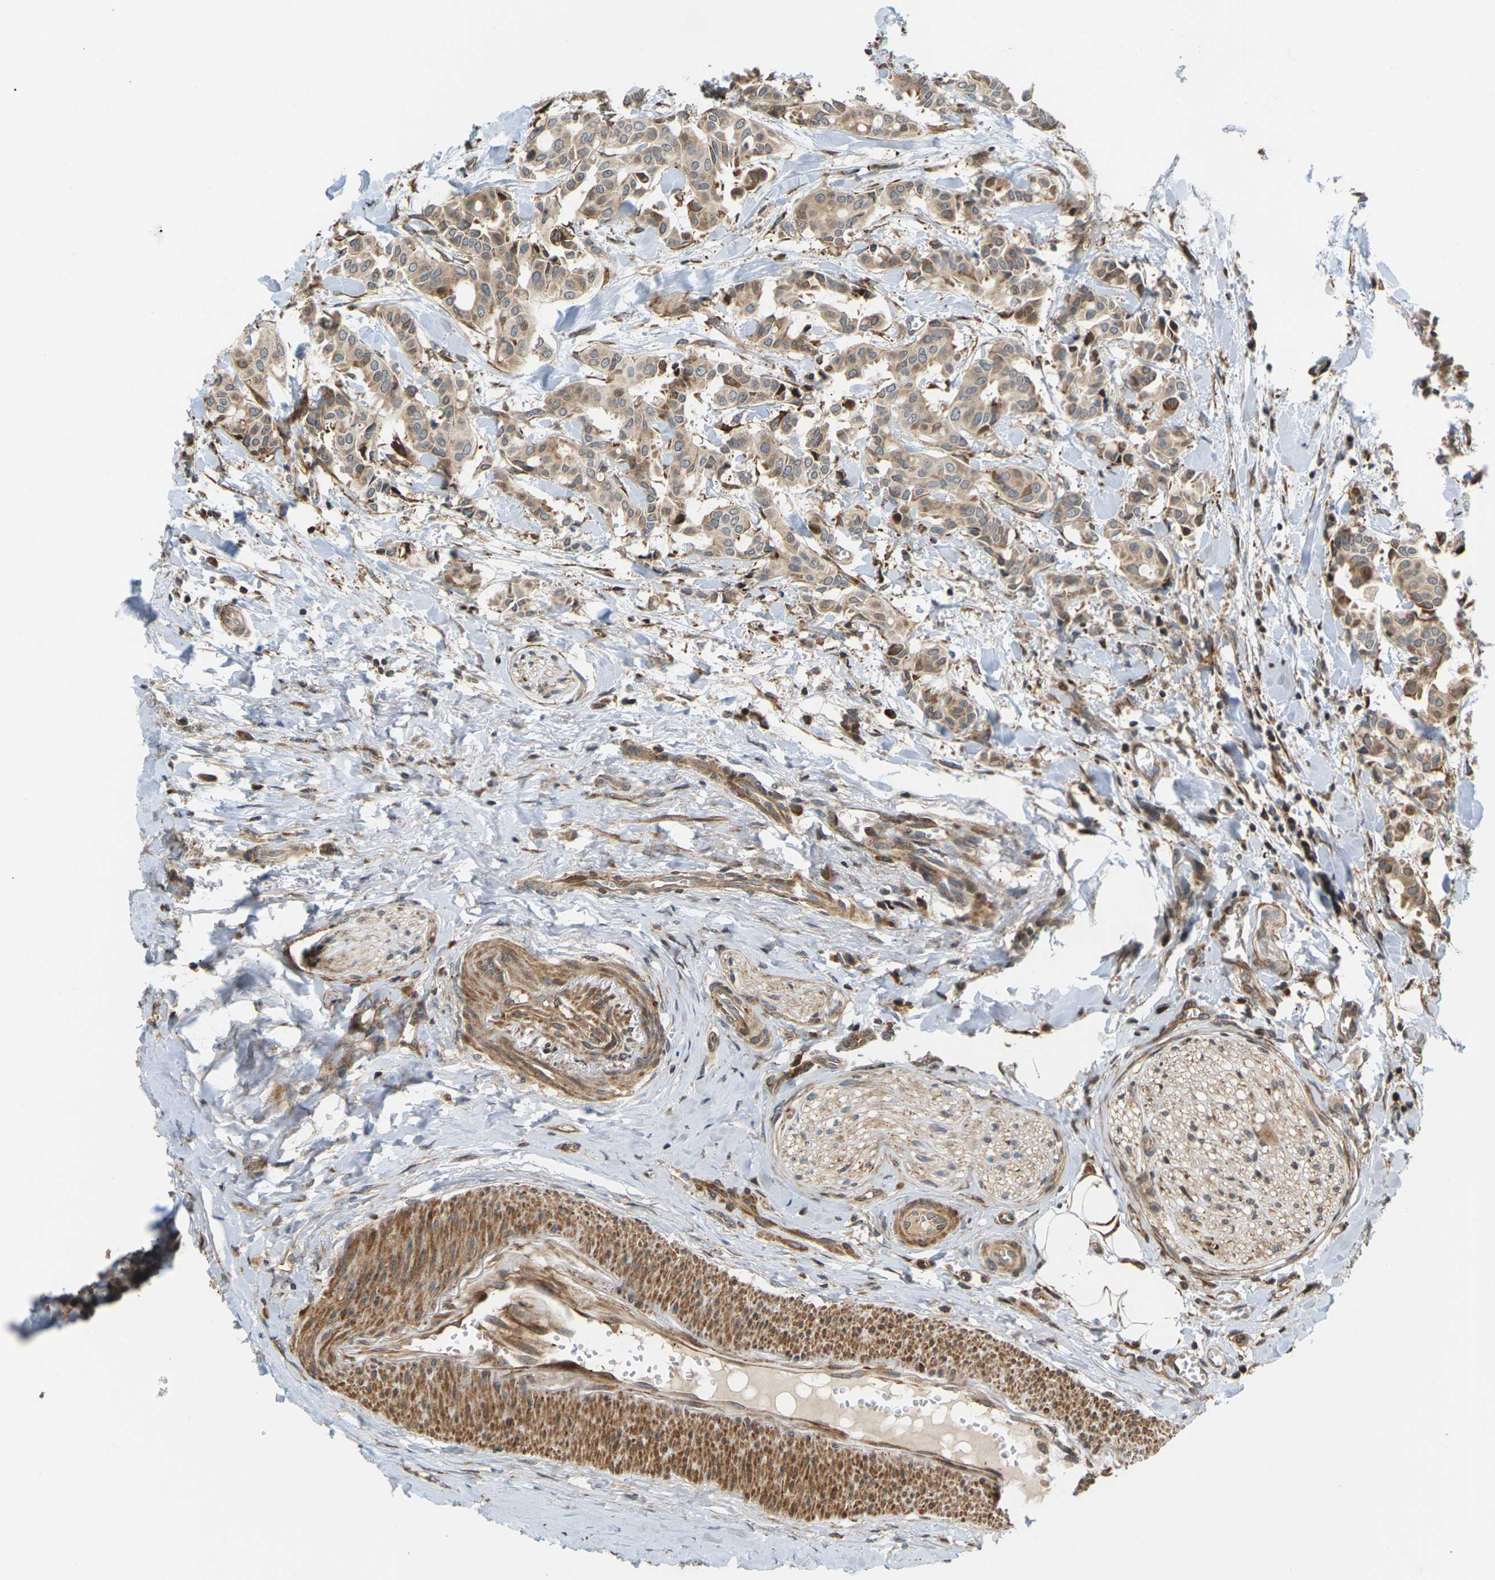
{"staining": {"intensity": "moderate", "quantity": ">75%", "location": "cytoplasmic/membranous"}, "tissue": "head and neck cancer", "cell_type": "Tumor cells", "image_type": "cancer", "snomed": [{"axis": "morphology", "description": "Adenocarcinoma, NOS"}, {"axis": "topography", "description": "Salivary gland"}, {"axis": "topography", "description": "Head-Neck"}], "caption": "Immunohistochemistry (IHC) micrograph of neoplastic tissue: human head and neck adenocarcinoma stained using immunohistochemistry displays medium levels of moderate protein expression localized specifically in the cytoplasmic/membranous of tumor cells, appearing as a cytoplasmic/membranous brown color.", "gene": "ROBO1", "patient": {"sex": "female", "age": 59}}